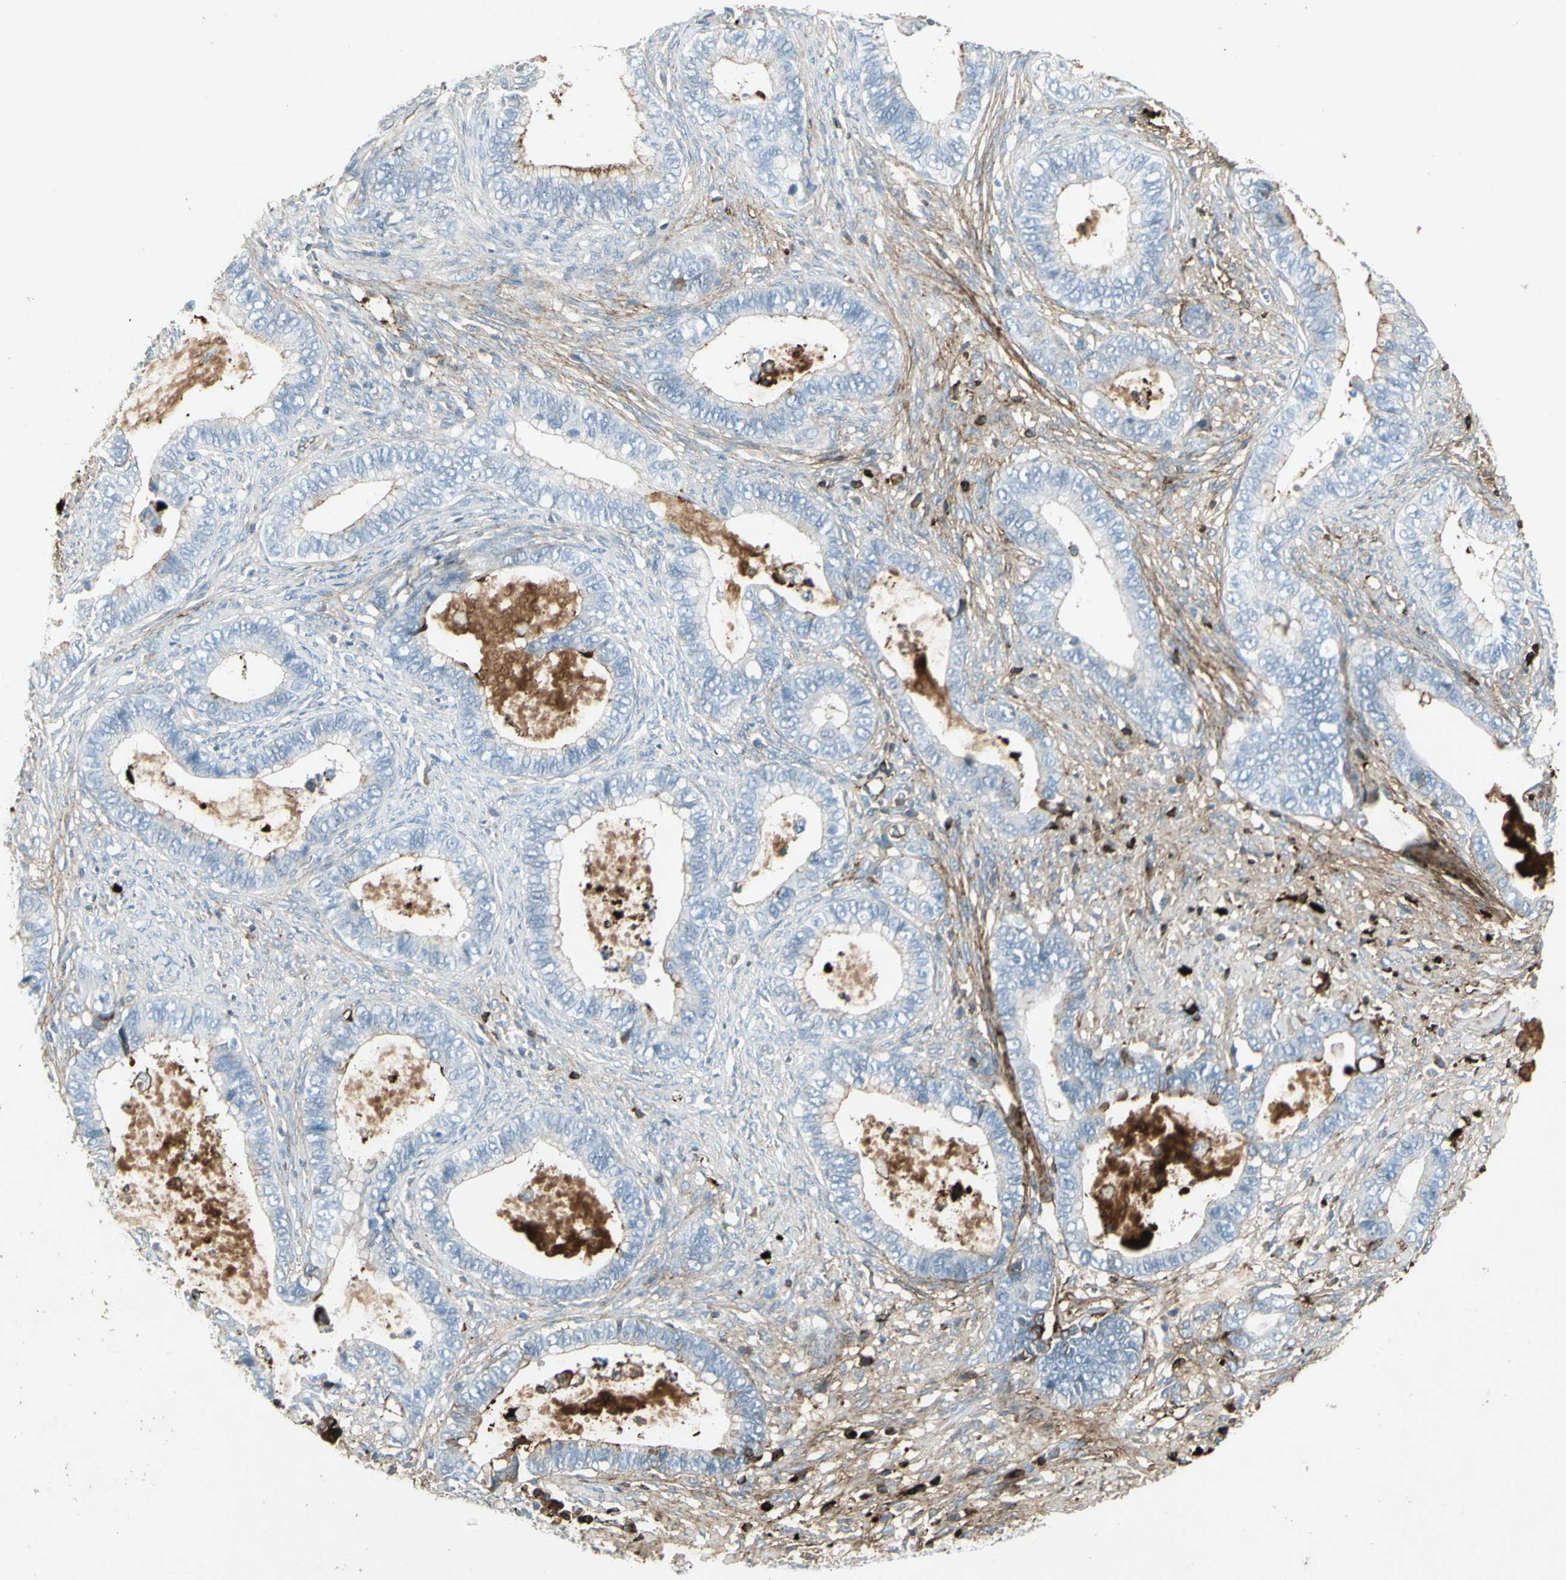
{"staining": {"intensity": "moderate", "quantity": "<25%", "location": "cytoplasmic/membranous"}, "tissue": "cervical cancer", "cell_type": "Tumor cells", "image_type": "cancer", "snomed": [{"axis": "morphology", "description": "Adenocarcinoma, NOS"}, {"axis": "topography", "description": "Cervix"}], "caption": "Protein expression analysis of cervical cancer exhibits moderate cytoplasmic/membranous positivity in approximately <25% of tumor cells.", "gene": "IGHM", "patient": {"sex": "female", "age": 44}}